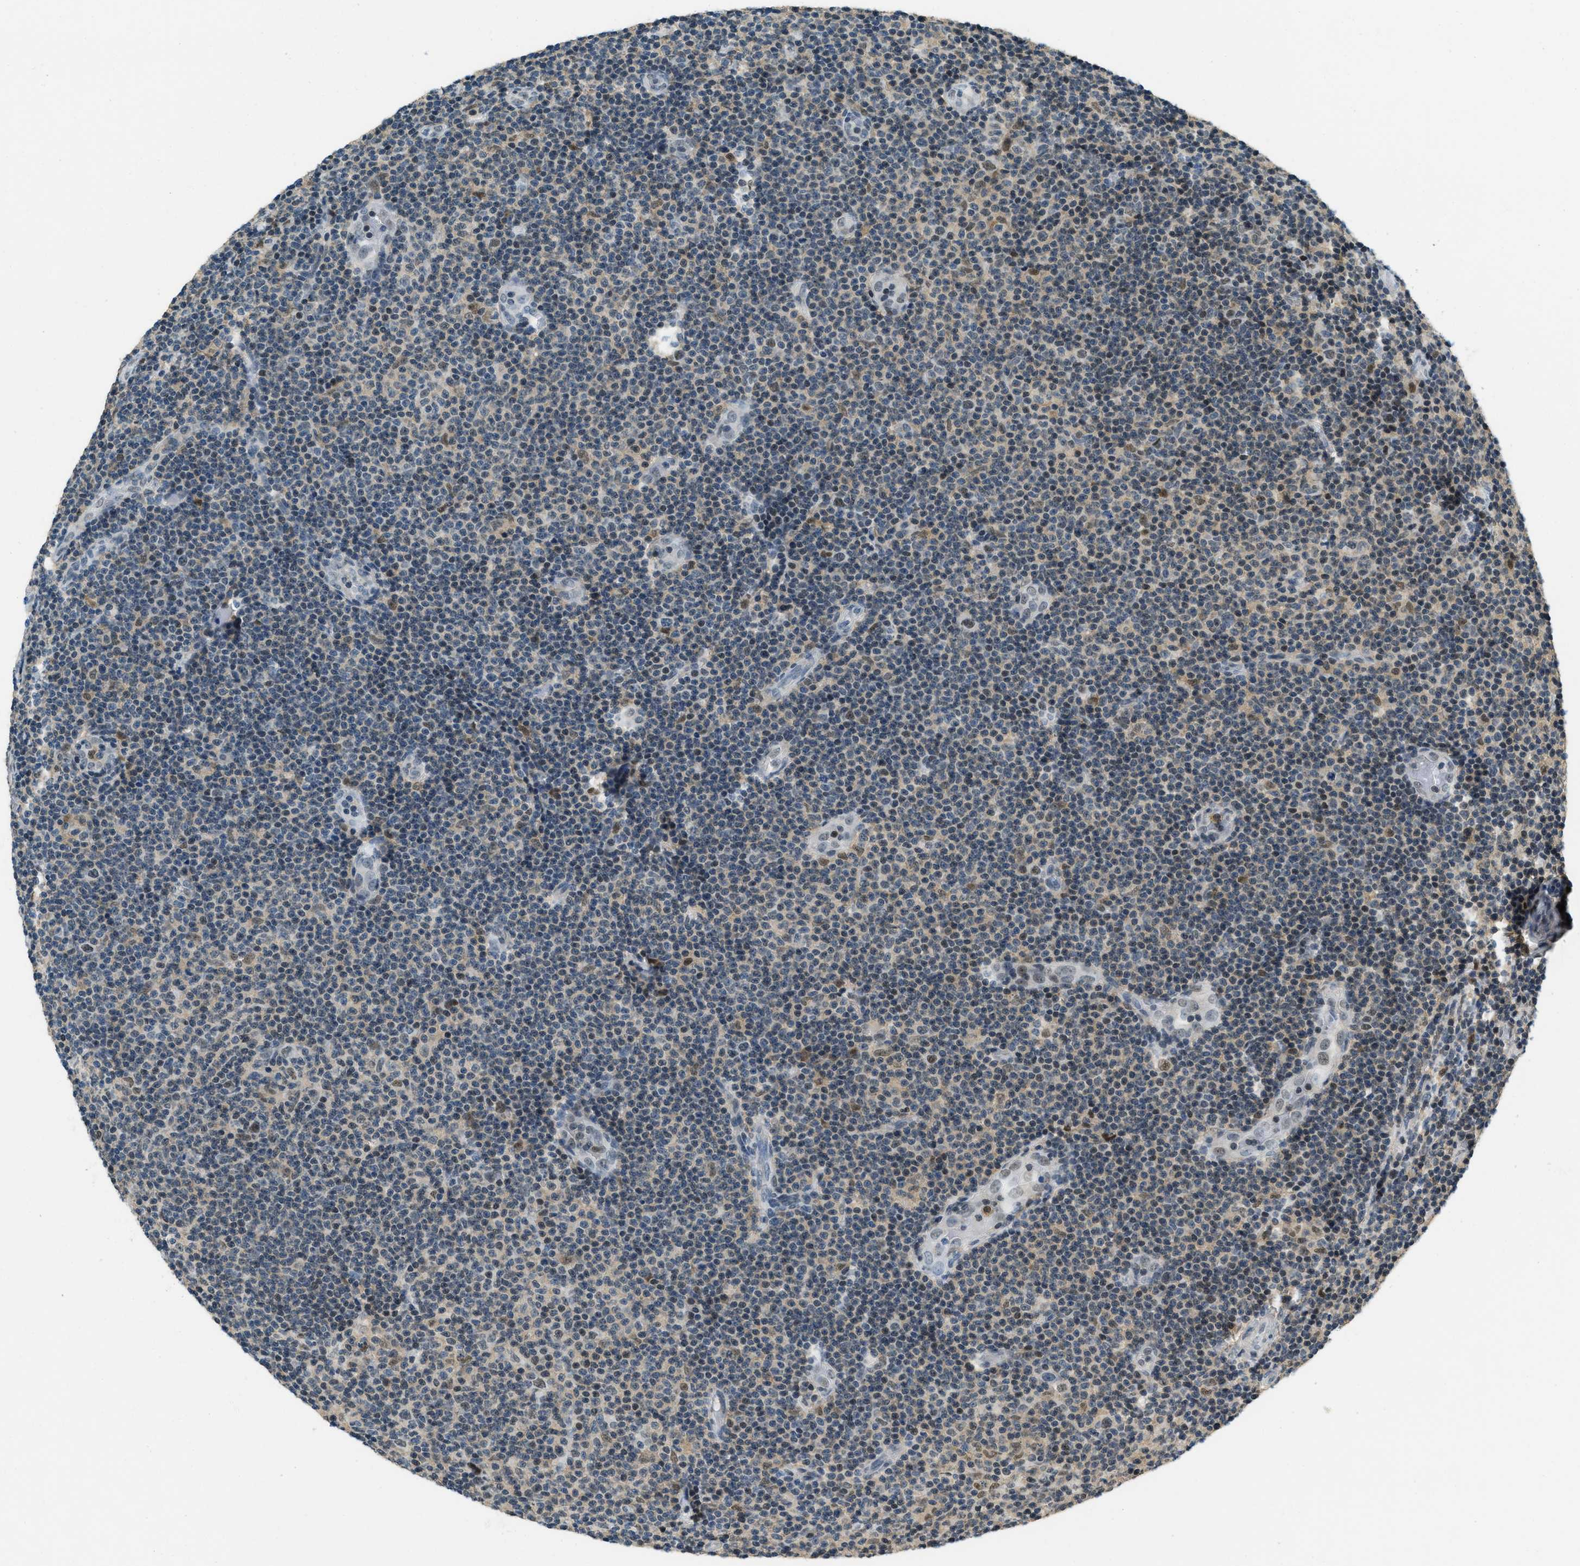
{"staining": {"intensity": "moderate", "quantity": "25%-75%", "location": "nuclear"}, "tissue": "lymphoma", "cell_type": "Tumor cells", "image_type": "cancer", "snomed": [{"axis": "morphology", "description": "Malignant lymphoma, non-Hodgkin's type, Low grade"}, {"axis": "topography", "description": "Lymph node"}], "caption": "High-magnification brightfield microscopy of lymphoma stained with DAB (3,3'-diaminobenzidine) (brown) and counterstained with hematoxylin (blue). tumor cells exhibit moderate nuclear expression is present in about25%-75% of cells.", "gene": "OGFR", "patient": {"sex": "male", "age": 83}}